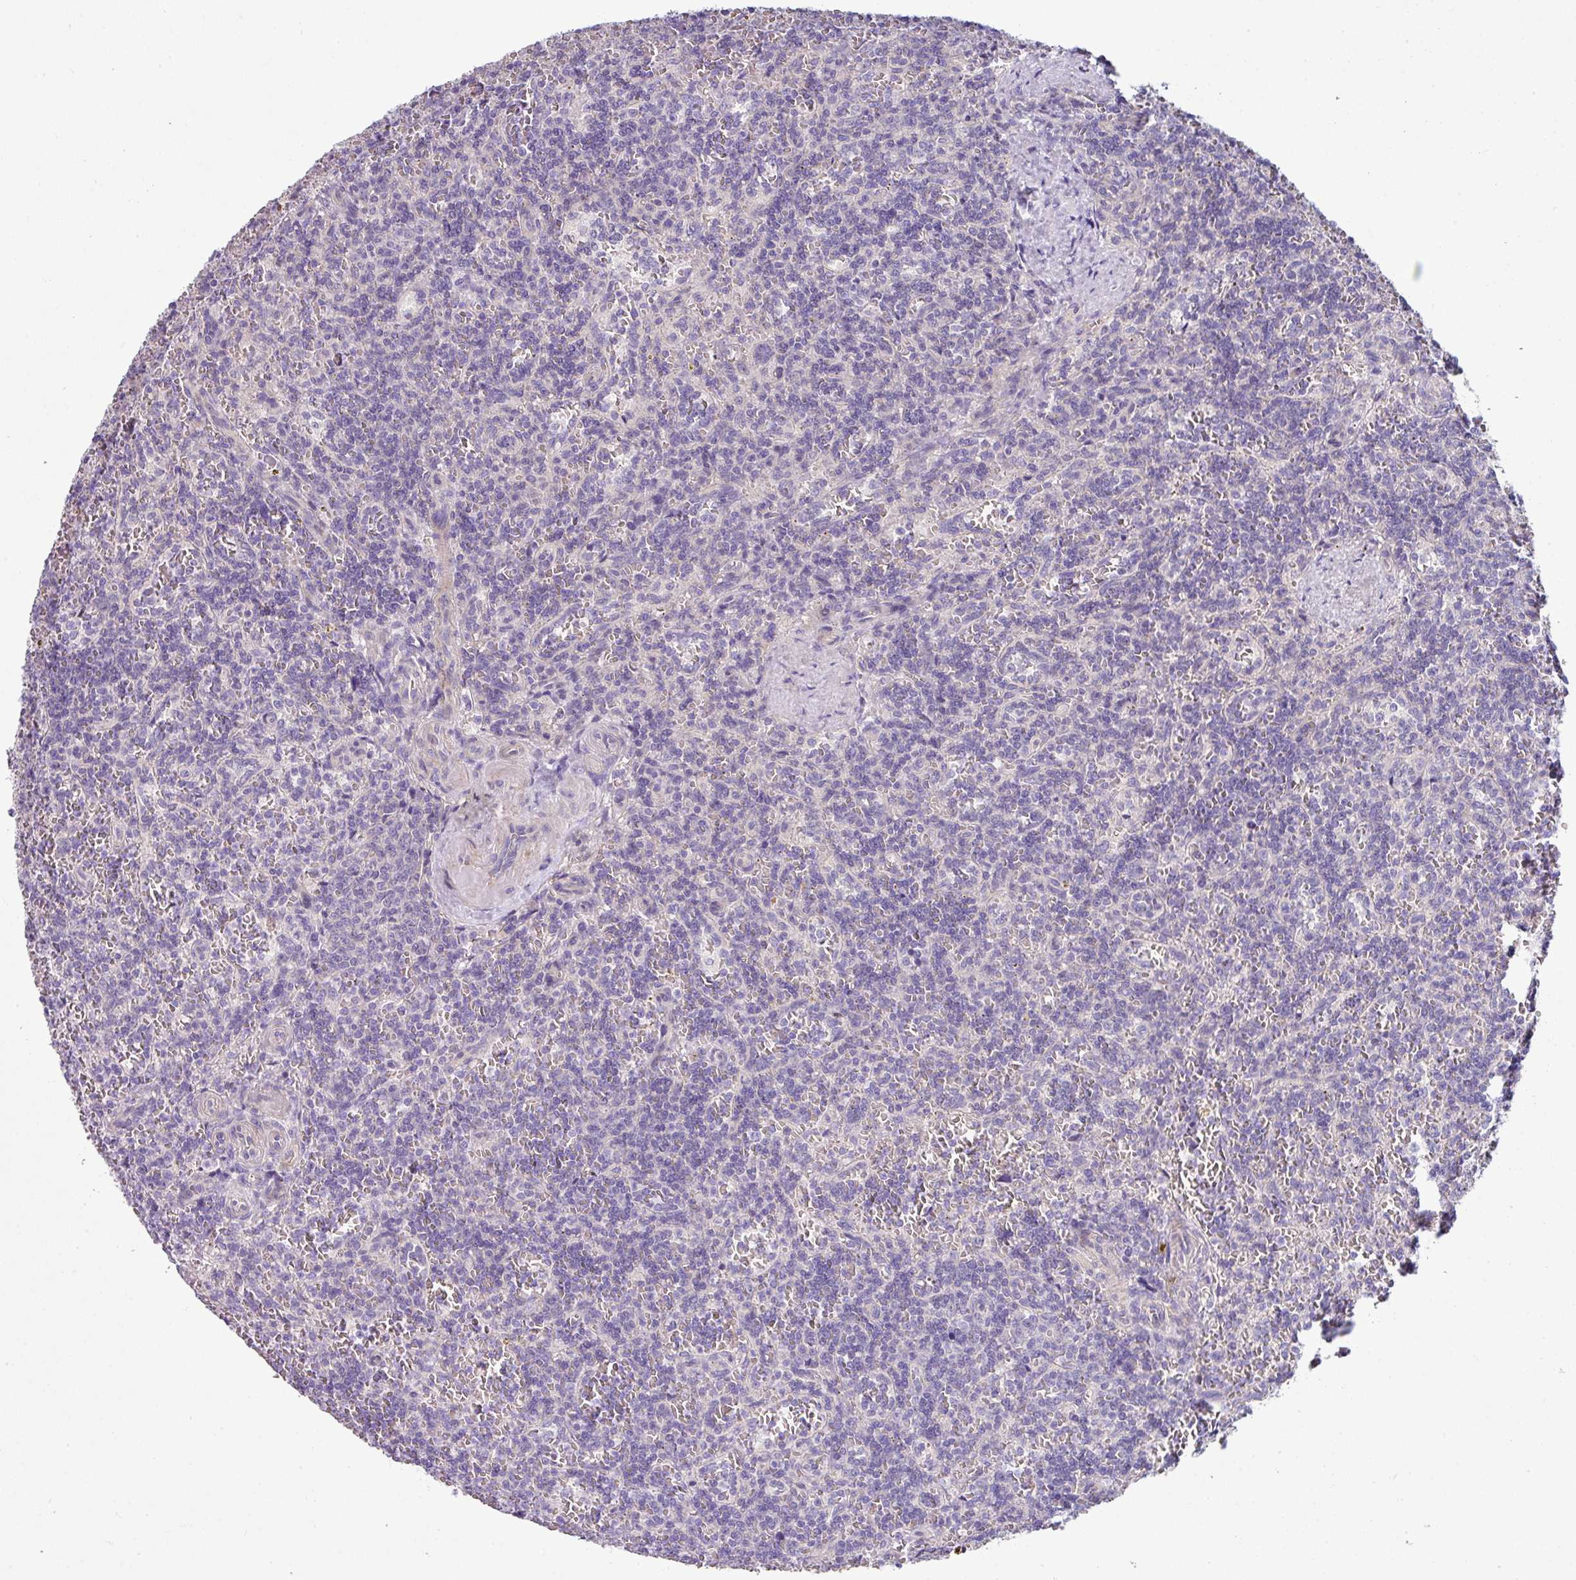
{"staining": {"intensity": "negative", "quantity": "none", "location": "none"}, "tissue": "lymphoma", "cell_type": "Tumor cells", "image_type": "cancer", "snomed": [{"axis": "morphology", "description": "Malignant lymphoma, non-Hodgkin's type, Low grade"}, {"axis": "topography", "description": "Spleen"}], "caption": "Immunohistochemistry (IHC) histopathology image of lymphoma stained for a protein (brown), which exhibits no staining in tumor cells.", "gene": "LRRC9", "patient": {"sex": "male", "age": 73}}